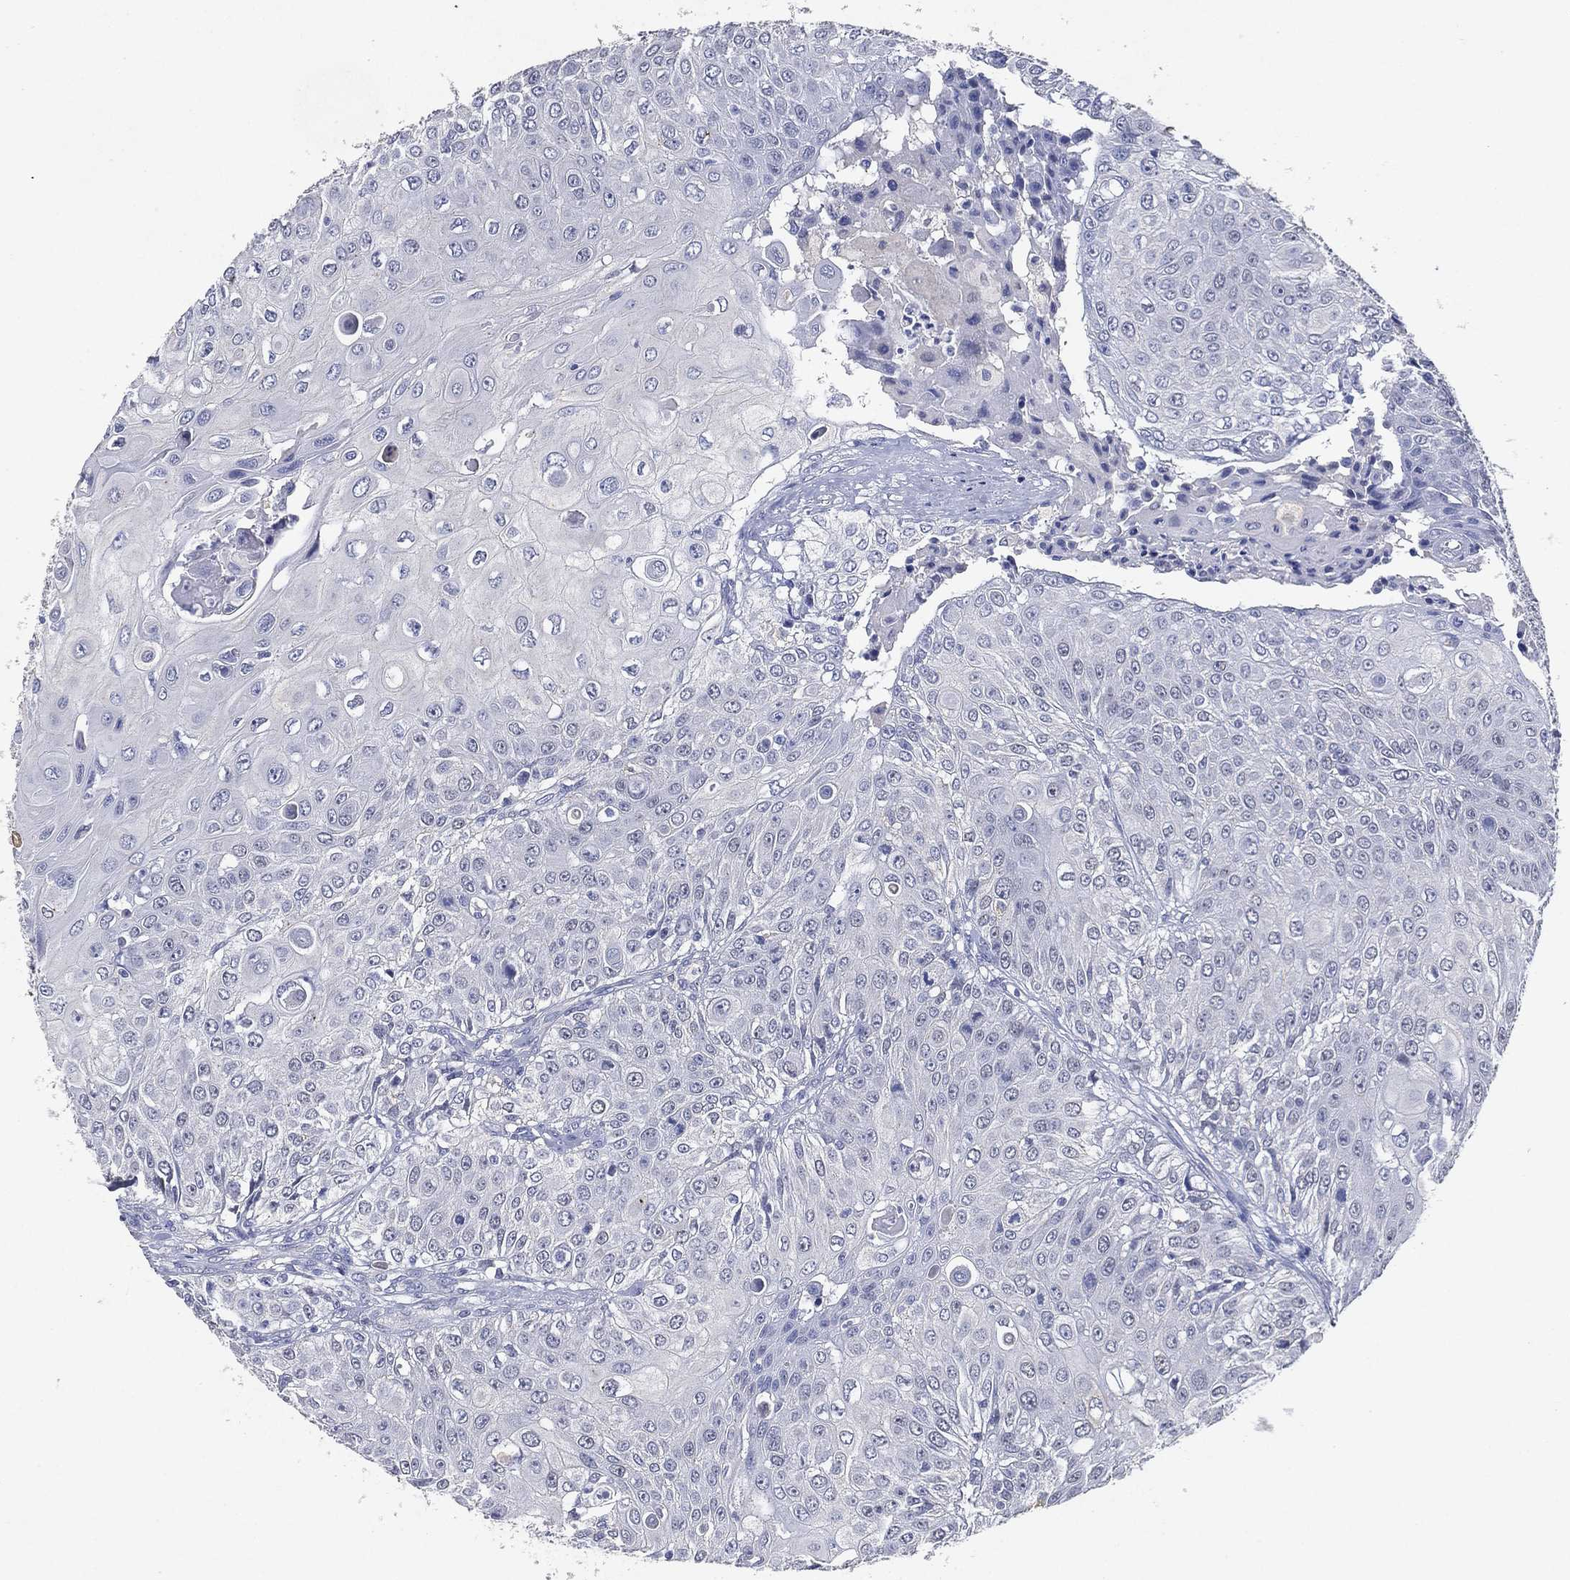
{"staining": {"intensity": "negative", "quantity": "none", "location": "none"}, "tissue": "urothelial cancer", "cell_type": "Tumor cells", "image_type": "cancer", "snomed": [{"axis": "morphology", "description": "Urothelial carcinoma, High grade"}, {"axis": "topography", "description": "Urinary bladder"}], "caption": "A micrograph of human urothelial cancer is negative for staining in tumor cells.", "gene": "FSCN2", "patient": {"sex": "female", "age": 79}}